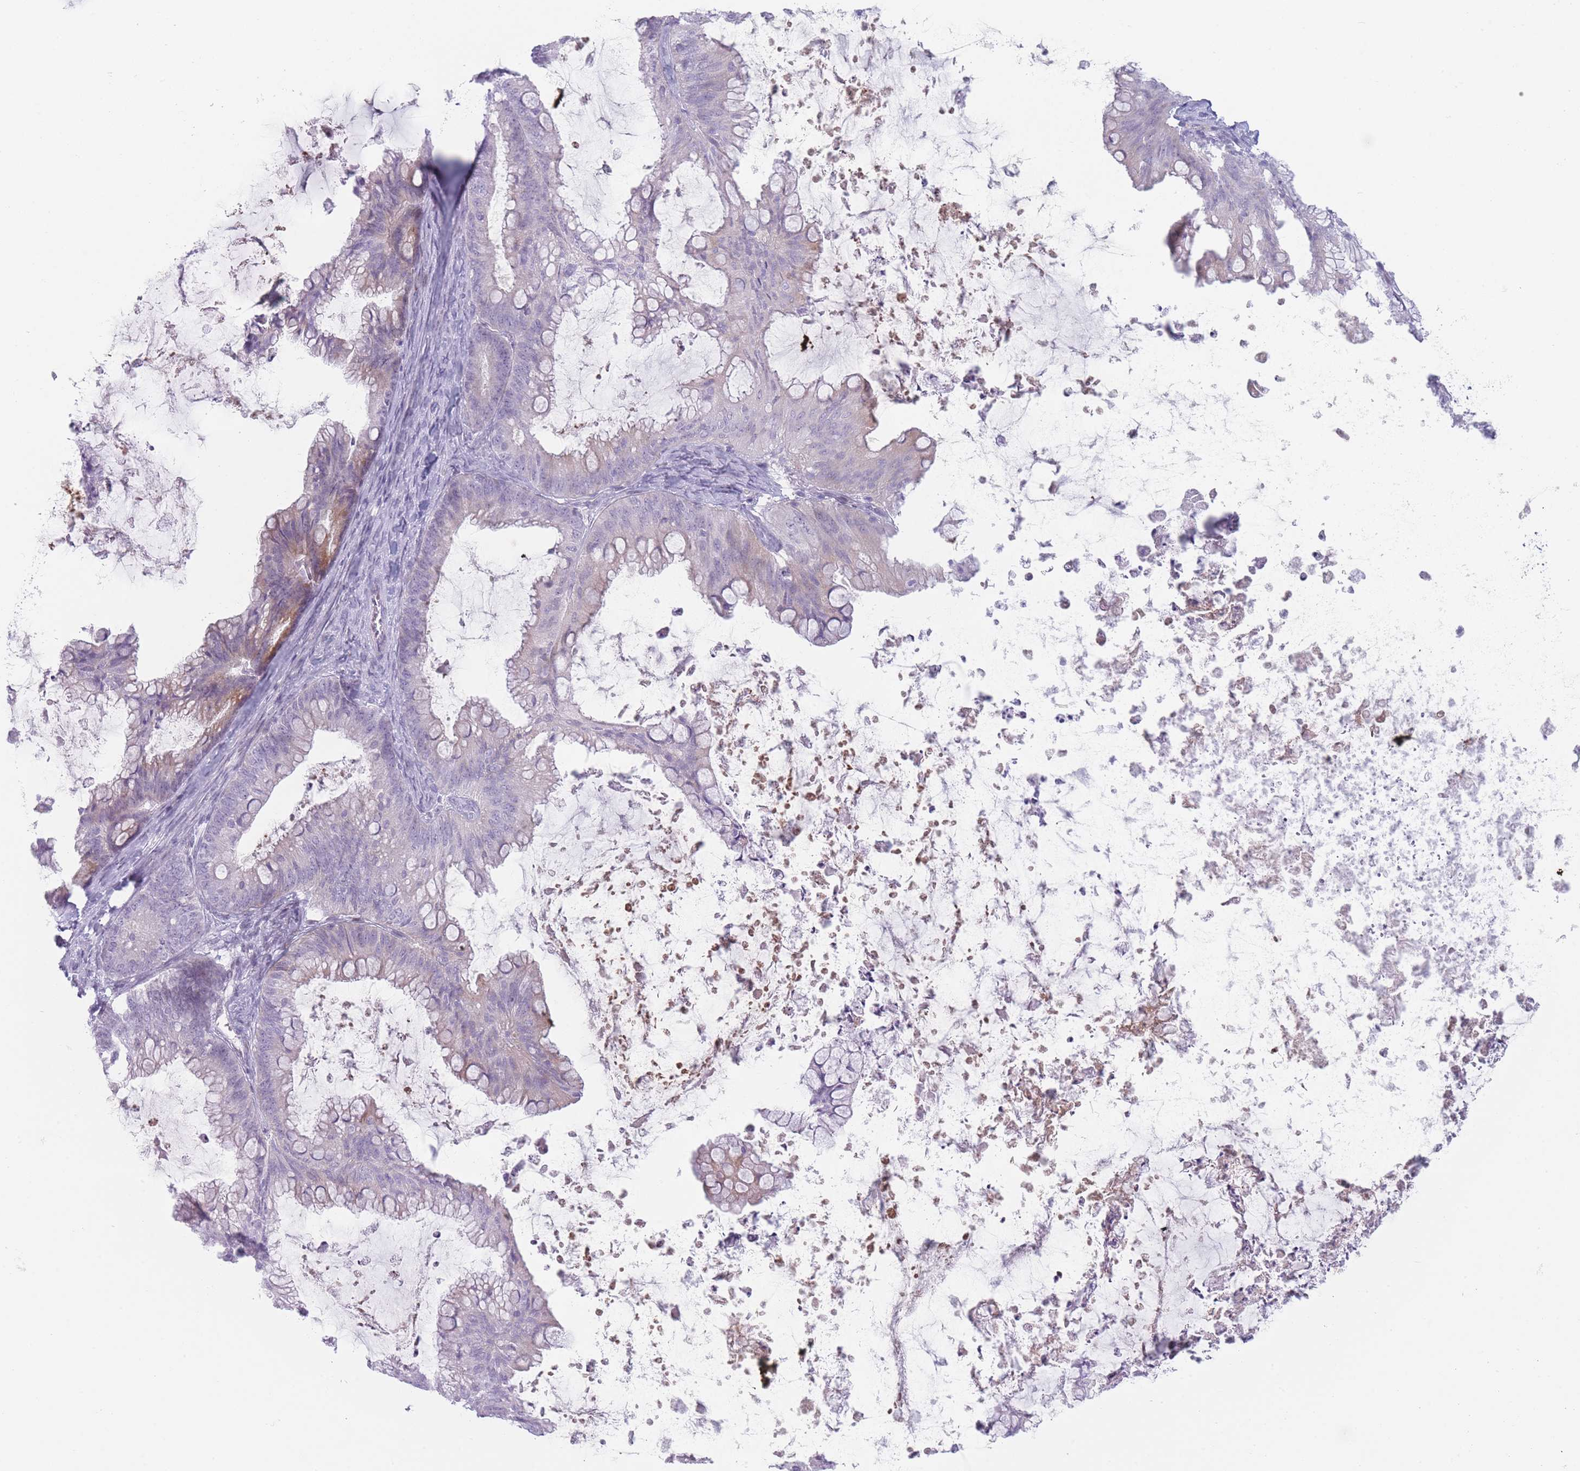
{"staining": {"intensity": "weak", "quantity": "<25%", "location": "cytoplasmic/membranous"}, "tissue": "ovarian cancer", "cell_type": "Tumor cells", "image_type": "cancer", "snomed": [{"axis": "morphology", "description": "Cystadenocarcinoma, mucinous, NOS"}, {"axis": "topography", "description": "Ovary"}], "caption": "An immunohistochemistry photomicrograph of ovarian cancer (mucinous cystadenocarcinoma) is shown. There is no staining in tumor cells of ovarian cancer (mucinous cystadenocarcinoma). Nuclei are stained in blue.", "gene": "IFNA6", "patient": {"sex": "female", "age": 35}}